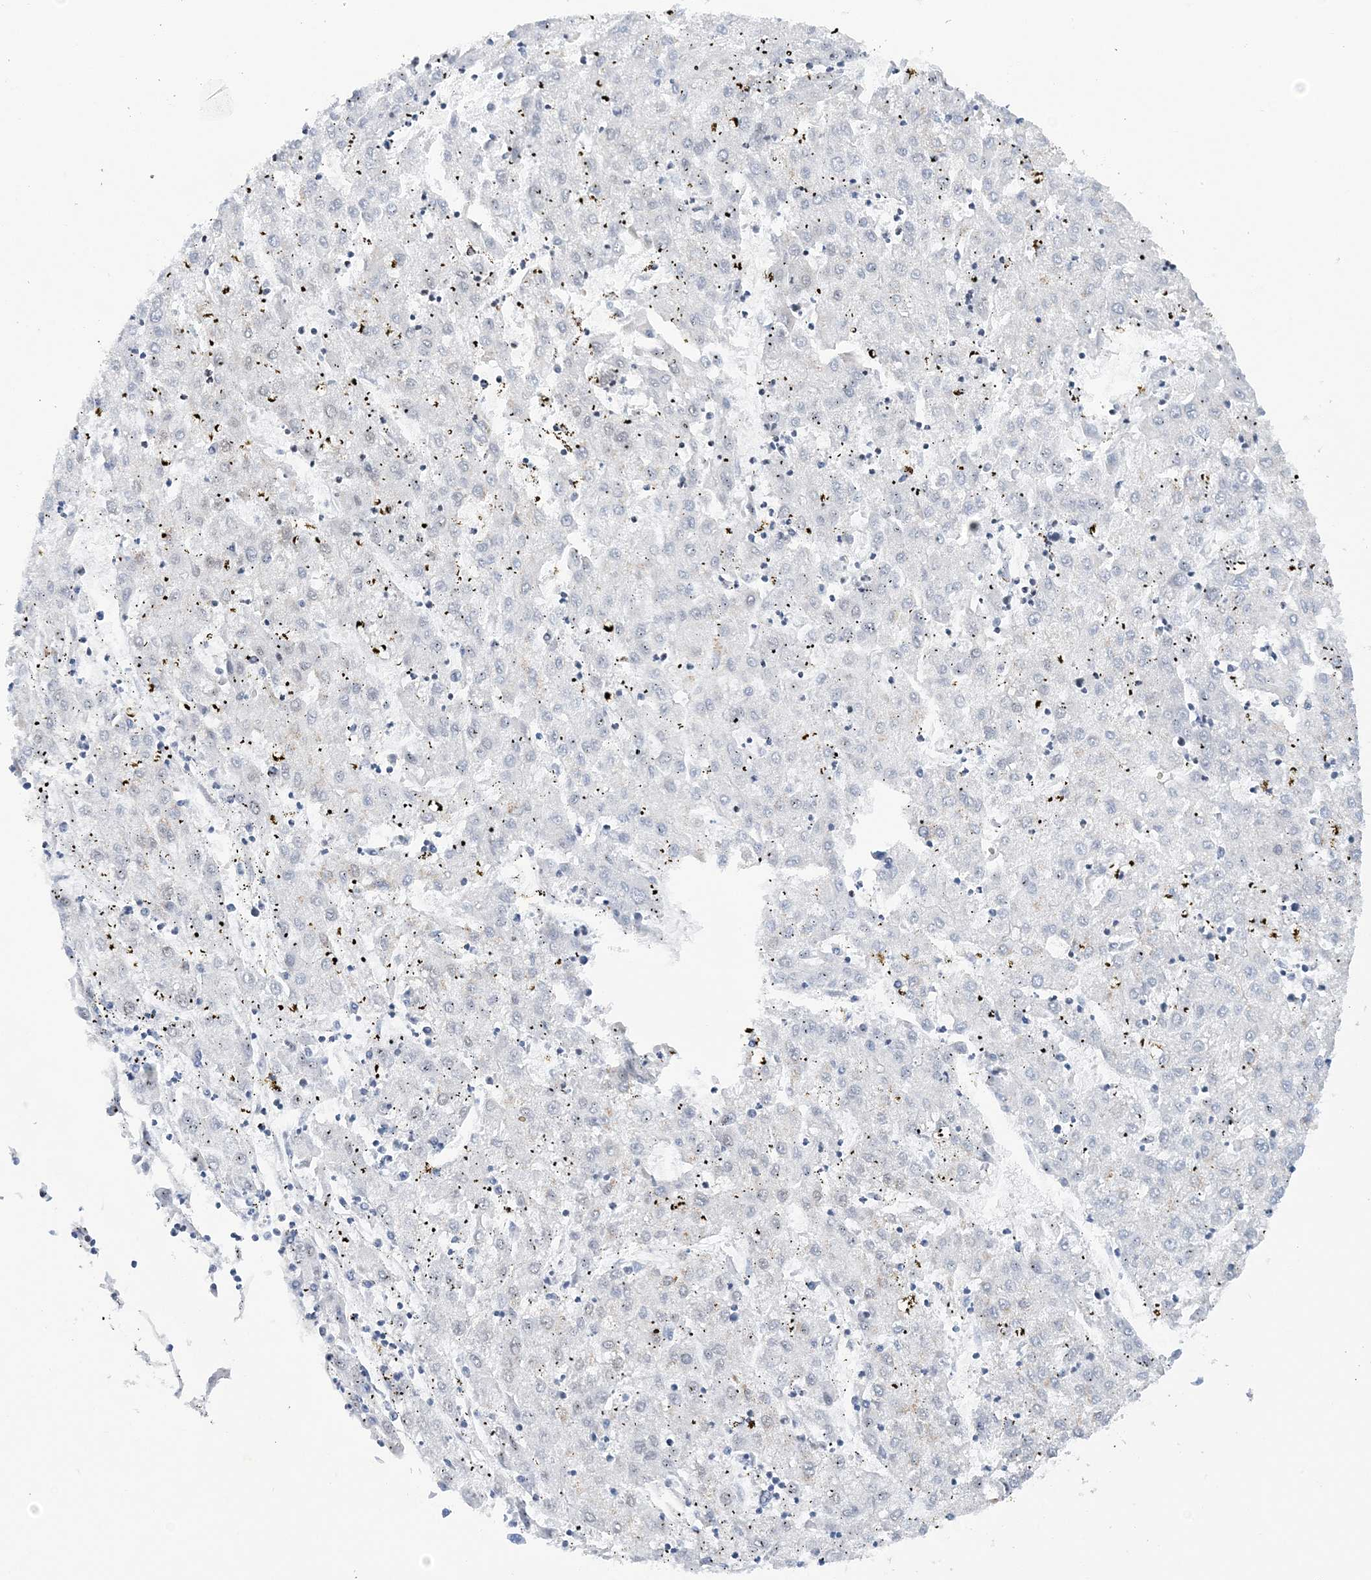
{"staining": {"intensity": "negative", "quantity": "none", "location": "none"}, "tissue": "liver cancer", "cell_type": "Tumor cells", "image_type": "cancer", "snomed": [{"axis": "morphology", "description": "Carcinoma, Hepatocellular, NOS"}, {"axis": "topography", "description": "Liver"}], "caption": "DAB immunohistochemical staining of human liver cancer (hepatocellular carcinoma) exhibits no significant staining in tumor cells.", "gene": "PRMT9", "patient": {"sex": "male", "age": 72}}